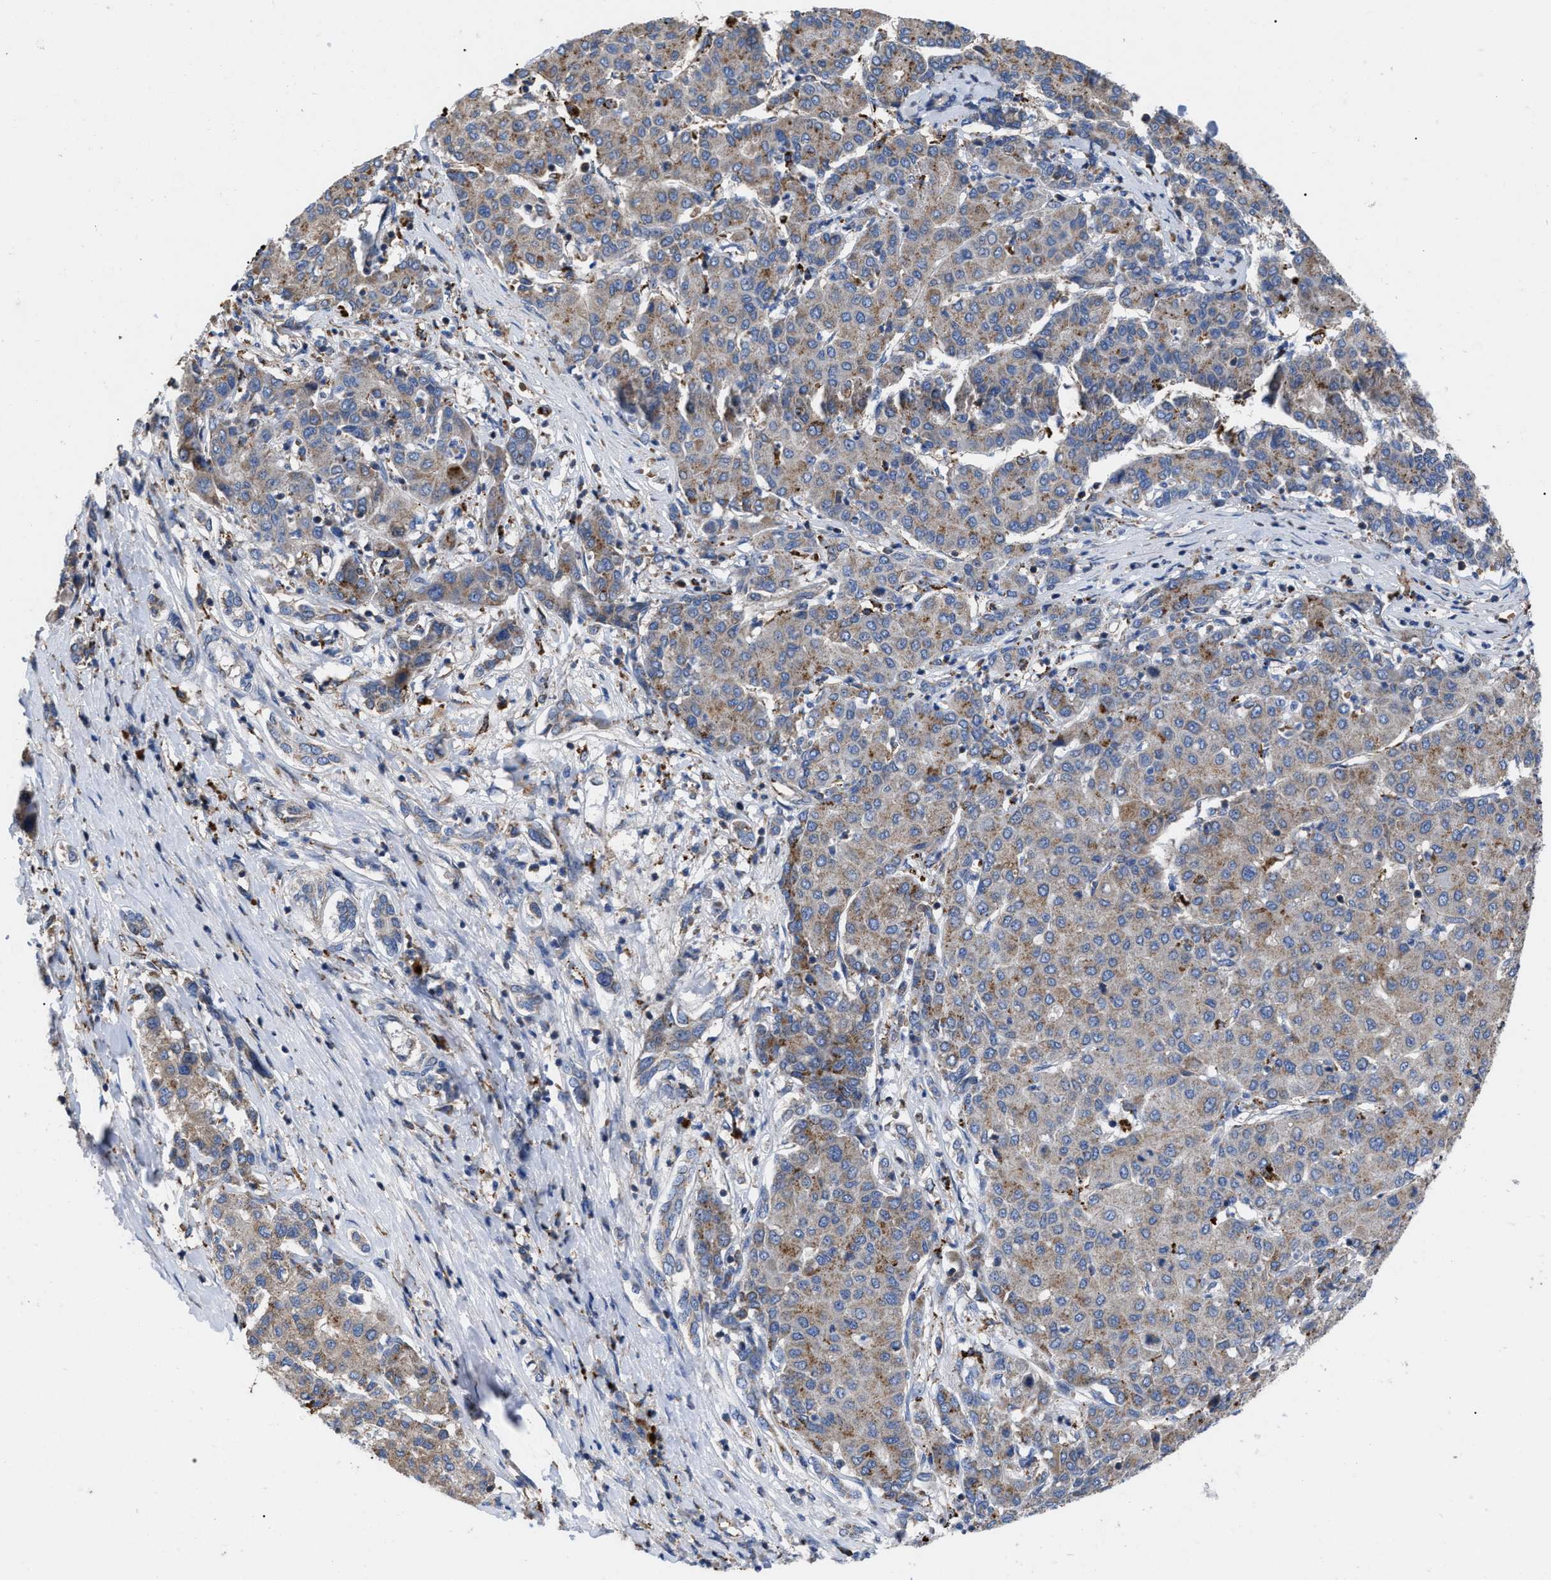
{"staining": {"intensity": "weak", "quantity": ">75%", "location": "cytoplasmic/membranous"}, "tissue": "liver cancer", "cell_type": "Tumor cells", "image_type": "cancer", "snomed": [{"axis": "morphology", "description": "Carcinoma, Hepatocellular, NOS"}, {"axis": "topography", "description": "Liver"}], "caption": "A brown stain labels weak cytoplasmic/membranous positivity of a protein in liver hepatocellular carcinoma tumor cells.", "gene": "FAM171A2", "patient": {"sex": "male", "age": 65}}